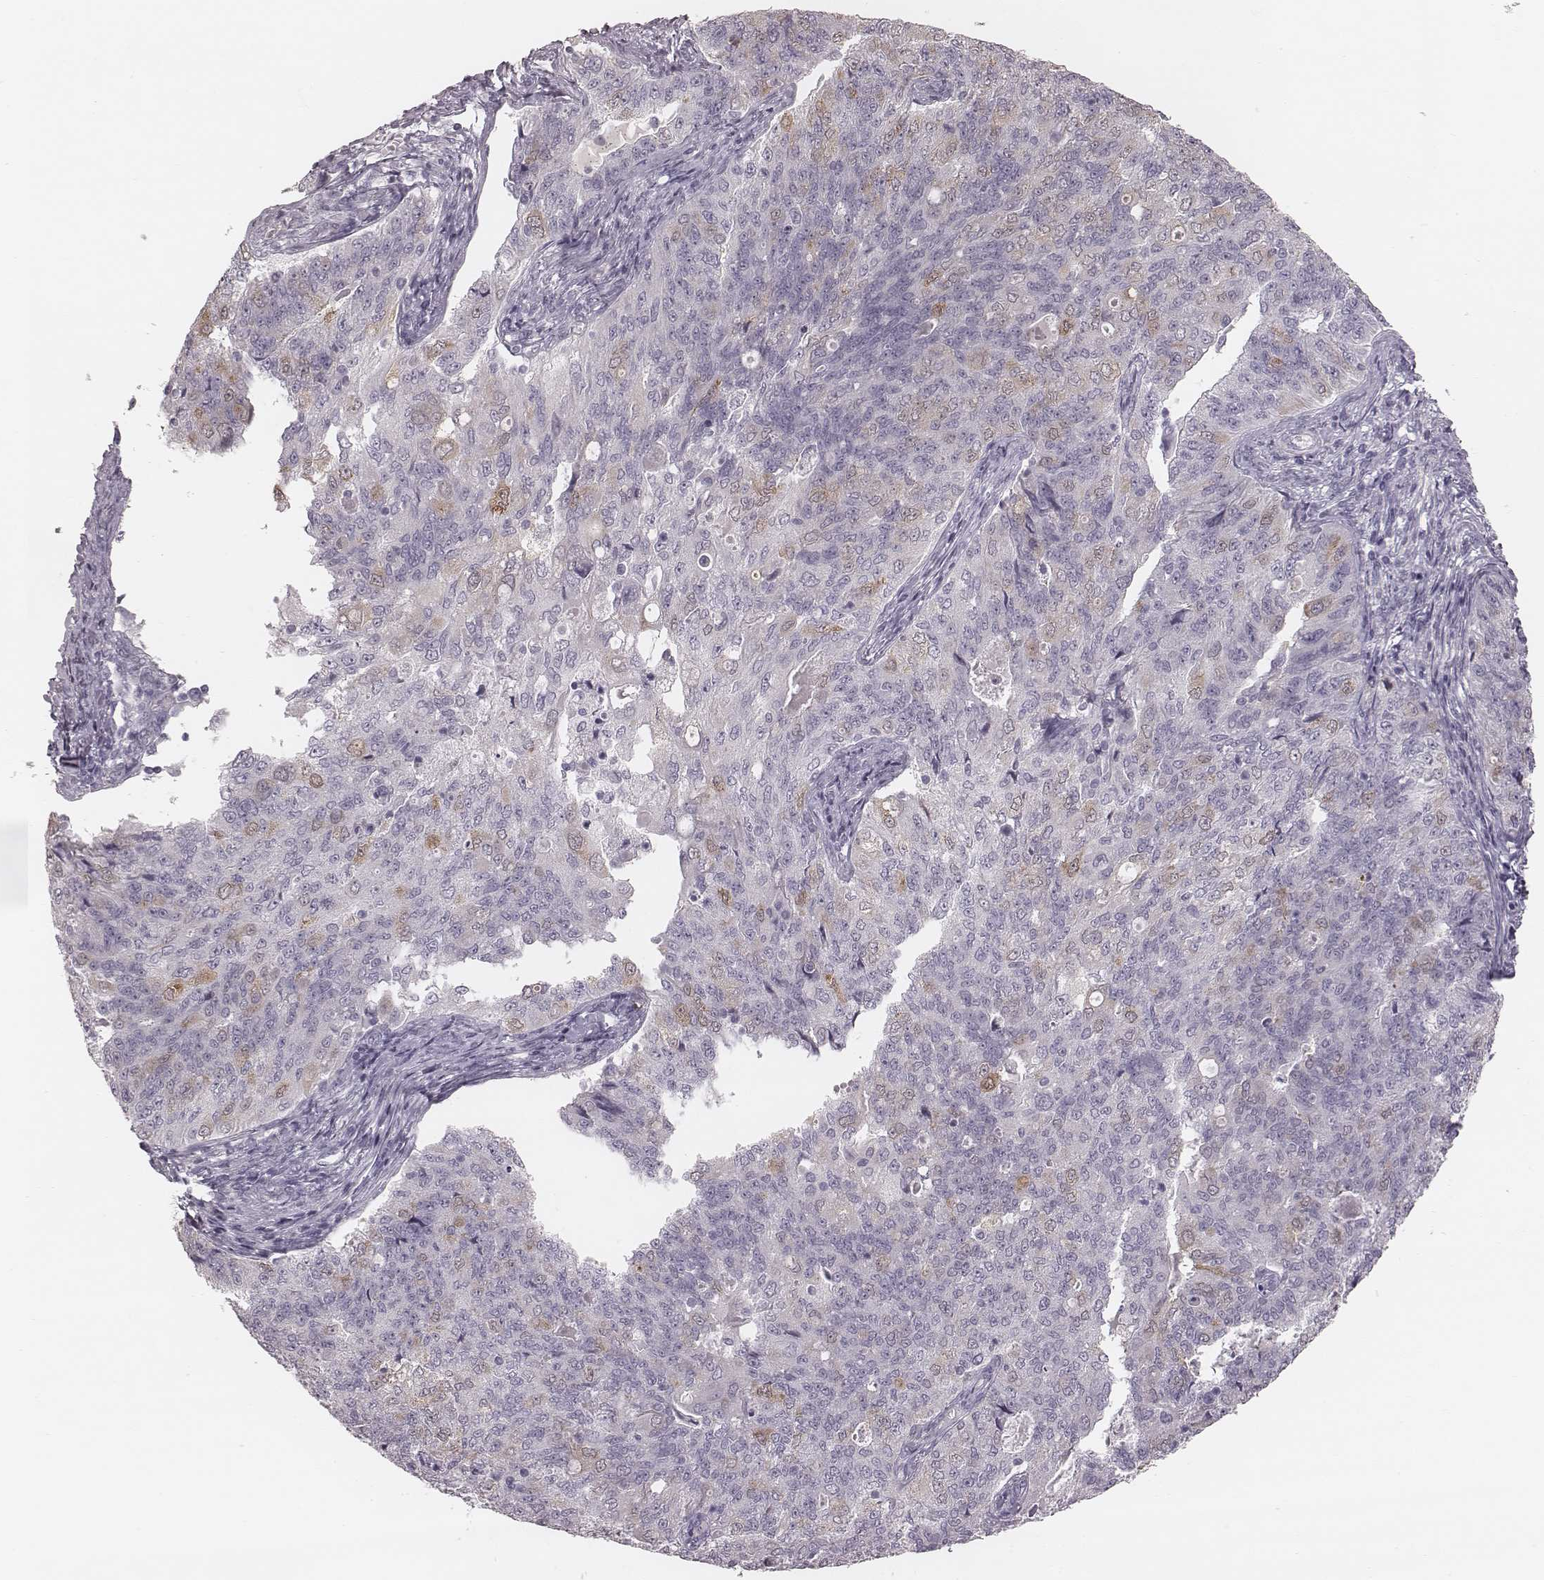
{"staining": {"intensity": "weak", "quantity": "<25%", "location": "cytoplasmic/membranous"}, "tissue": "endometrial cancer", "cell_type": "Tumor cells", "image_type": "cancer", "snomed": [{"axis": "morphology", "description": "Adenocarcinoma, NOS"}, {"axis": "topography", "description": "Endometrium"}], "caption": "IHC of human endometrial cancer reveals no staining in tumor cells.", "gene": "SPA17", "patient": {"sex": "female", "age": 43}}